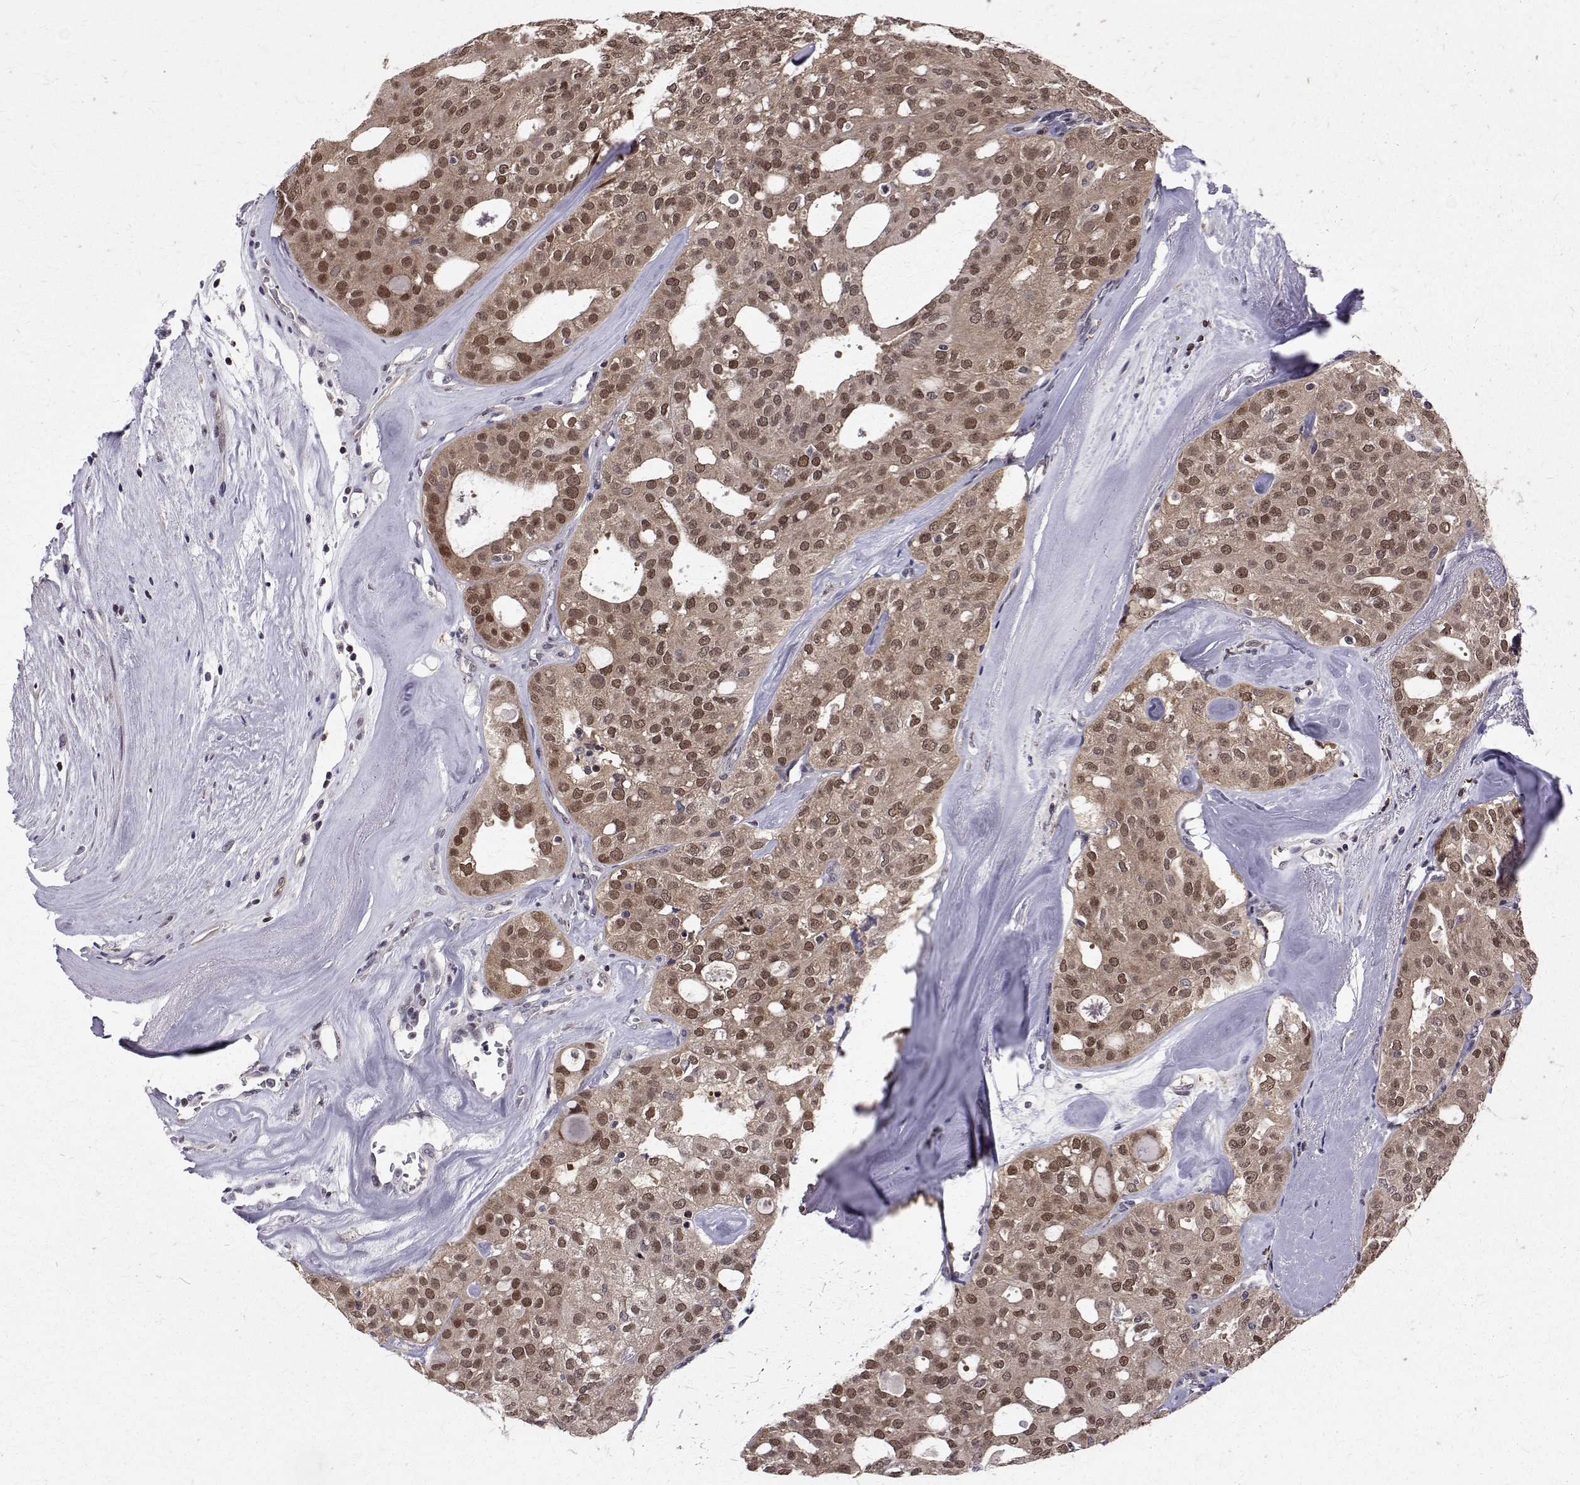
{"staining": {"intensity": "moderate", "quantity": ">75%", "location": "cytoplasmic/membranous,nuclear"}, "tissue": "thyroid cancer", "cell_type": "Tumor cells", "image_type": "cancer", "snomed": [{"axis": "morphology", "description": "Follicular adenoma carcinoma, NOS"}, {"axis": "topography", "description": "Thyroid gland"}], "caption": "Human follicular adenoma carcinoma (thyroid) stained with a brown dye displays moderate cytoplasmic/membranous and nuclear positive expression in approximately >75% of tumor cells.", "gene": "NIF3L1", "patient": {"sex": "male", "age": 75}}